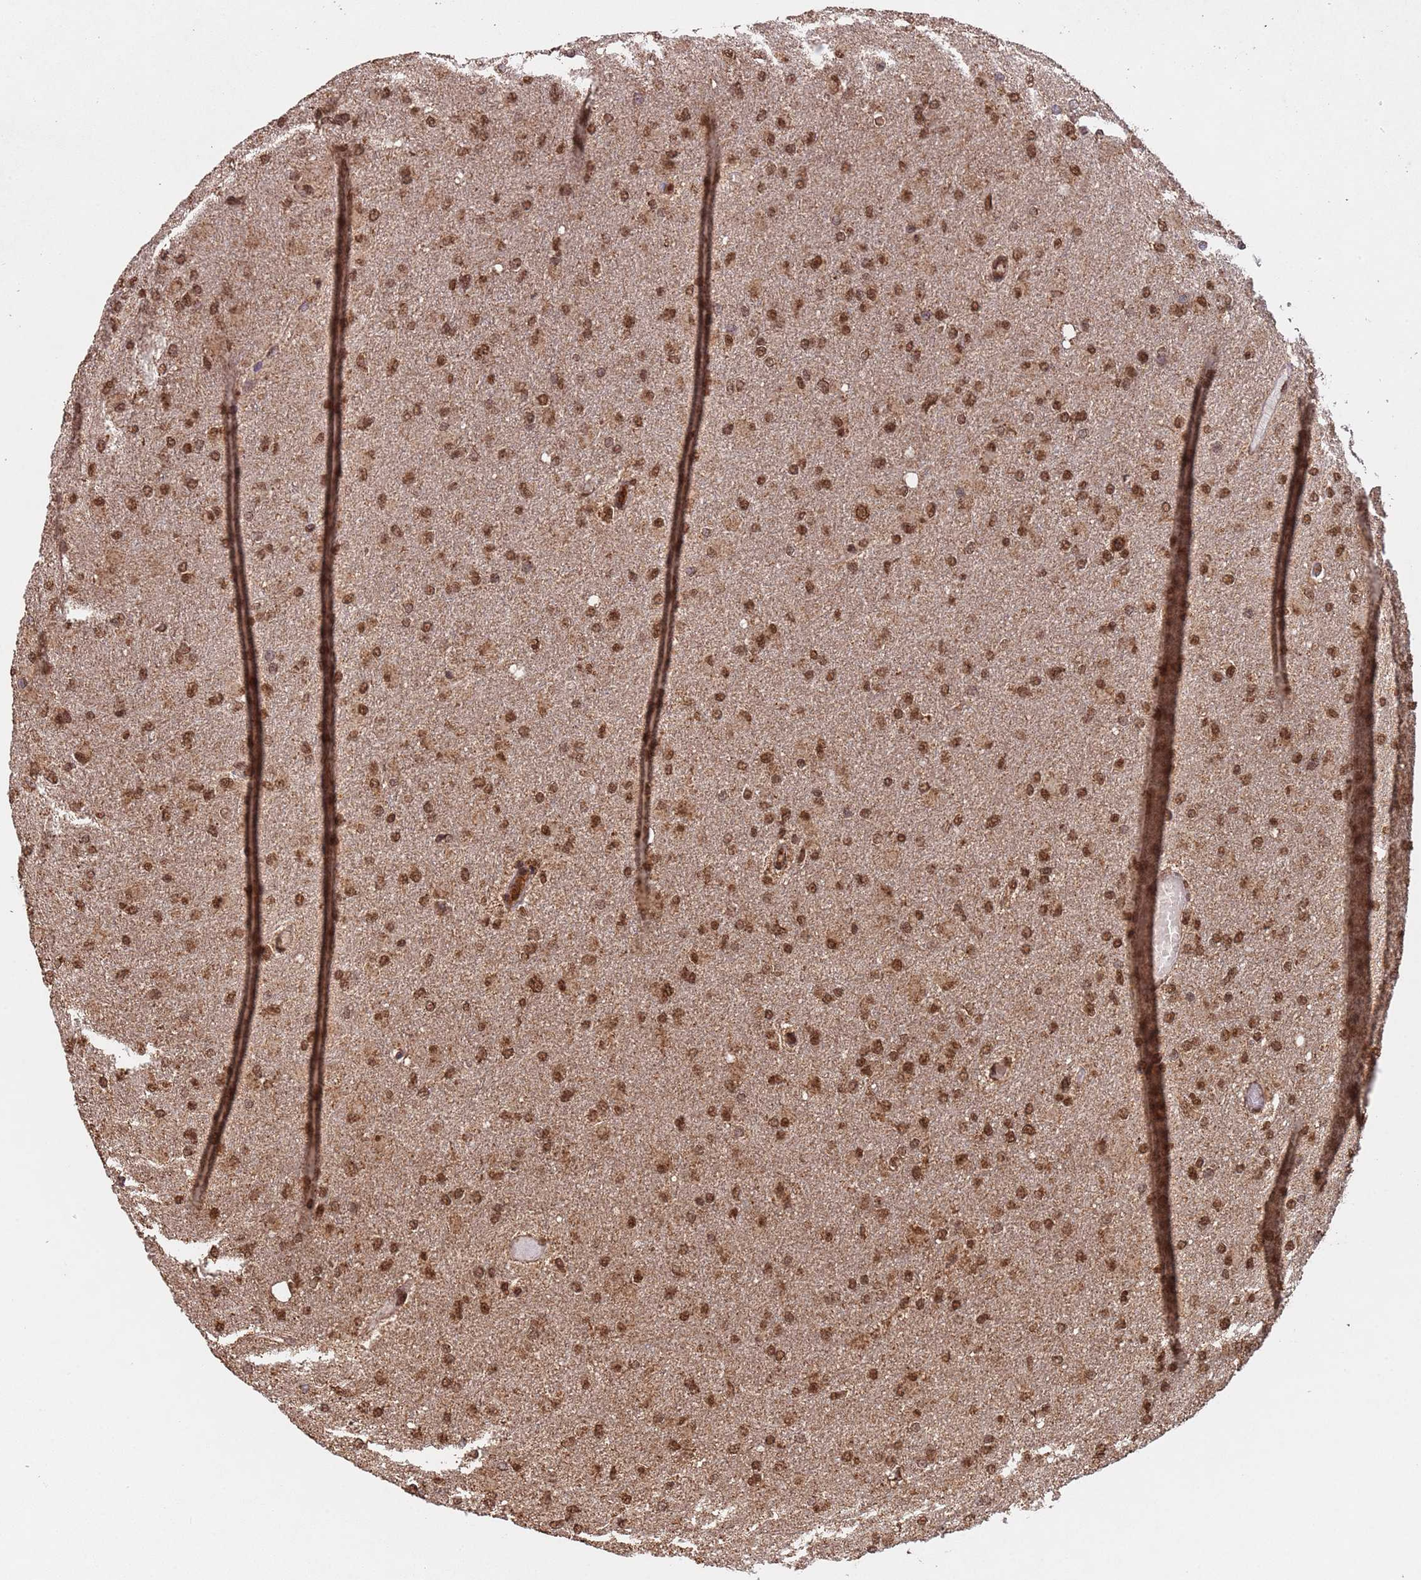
{"staining": {"intensity": "moderate", "quantity": ">75%", "location": "cytoplasmic/membranous,nuclear"}, "tissue": "glioma", "cell_type": "Tumor cells", "image_type": "cancer", "snomed": [{"axis": "morphology", "description": "Glioma, malignant, High grade"}, {"axis": "topography", "description": "Cerebral cortex"}], "caption": "Glioma stained for a protein (brown) reveals moderate cytoplasmic/membranous and nuclear positive expression in about >75% of tumor cells.", "gene": "HDAC10", "patient": {"sex": "female", "age": 36}}